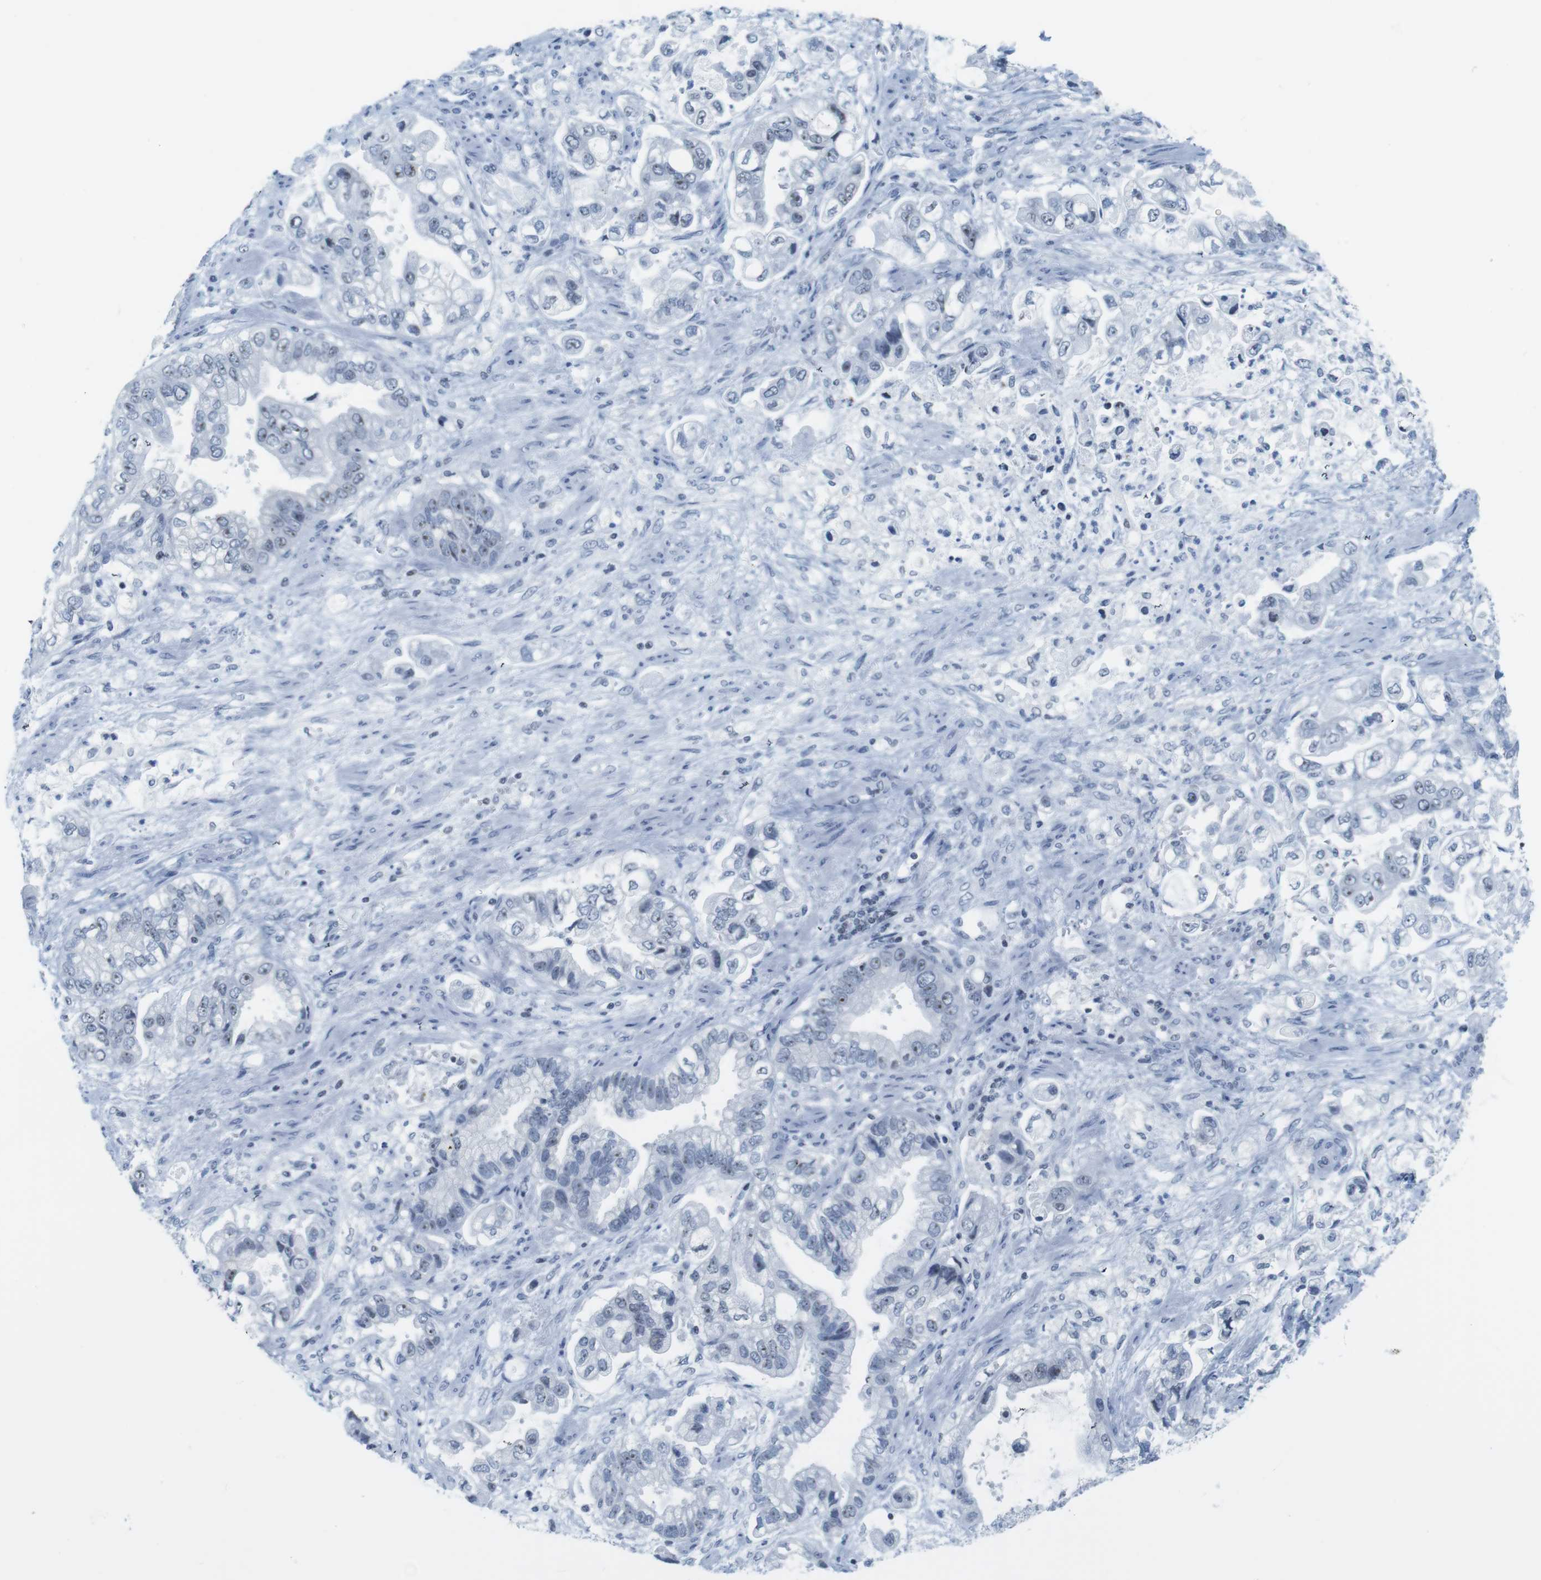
{"staining": {"intensity": "weak", "quantity": "<25%", "location": "nuclear"}, "tissue": "stomach cancer", "cell_type": "Tumor cells", "image_type": "cancer", "snomed": [{"axis": "morphology", "description": "Normal tissue, NOS"}, {"axis": "morphology", "description": "Adenocarcinoma, NOS"}, {"axis": "topography", "description": "Stomach"}], "caption": "Immunohistochemistry photomicrograph of neoplastic tissue: human stomach cancer stained with DAB (3,3'-diaminobenzidine) shows no significant protein staining in tumor cells.", "gene": "NIFK", "patient": {"sex": "male", "age": 62}}